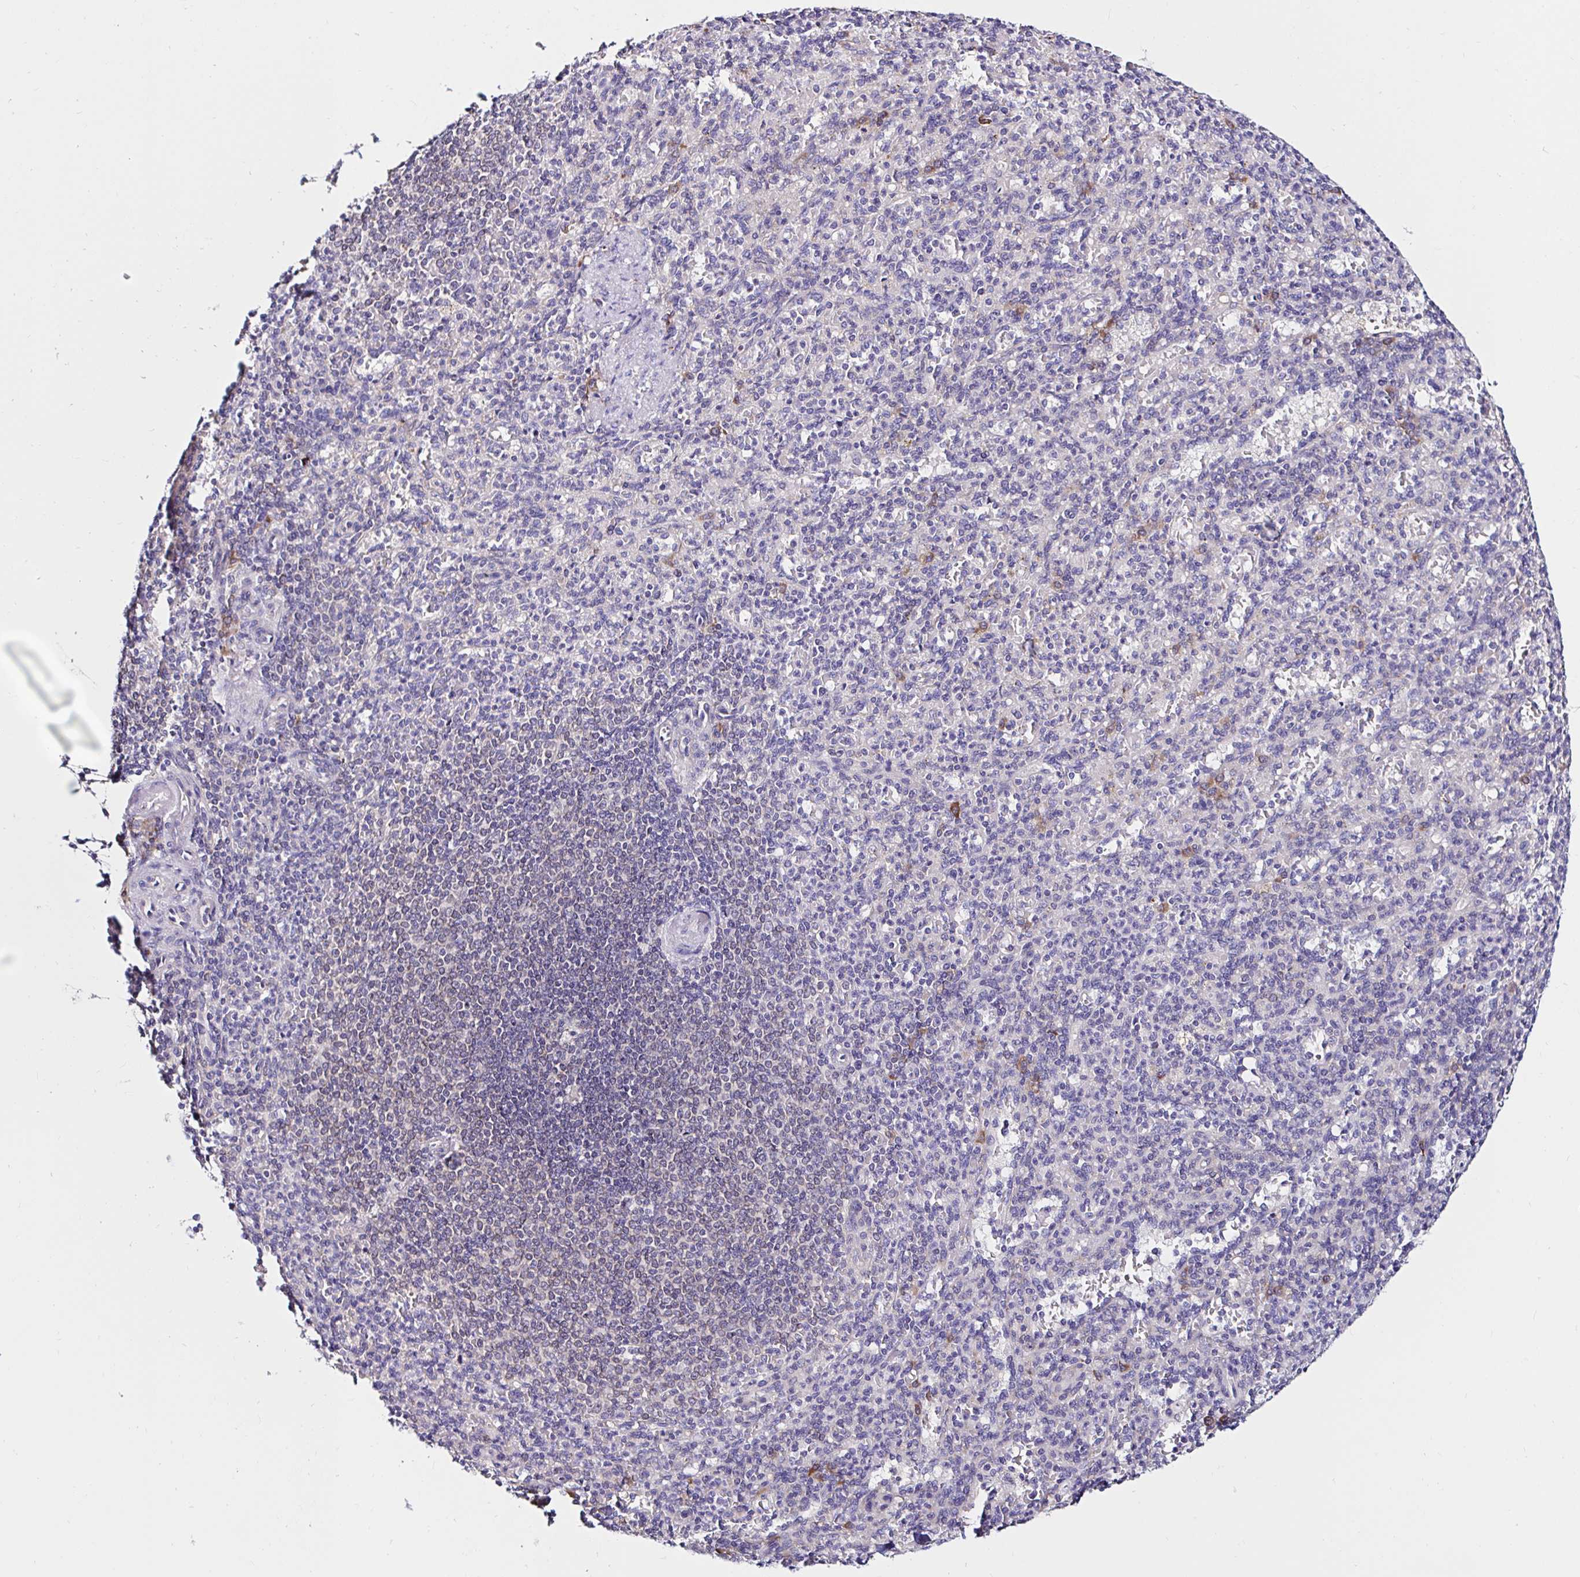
{"staining": {"intensity": "negative", "quantity": "none", "location": "none"}, "tissue": "spleen", "cell_type": "Cells in red pulp", "image_type": "normal", "snomed": [{"axis": "morphology", "description": "Normal tissue, NOS"}, {"axis": "topography", "description": "Spleen"}], "caption": "Spleen stained for a protein using immunohistochemistry (IHC) shows no staining cells in red pulp.", "gene": "VSIG2", "patient": {"sex": "female", "age": 74}}